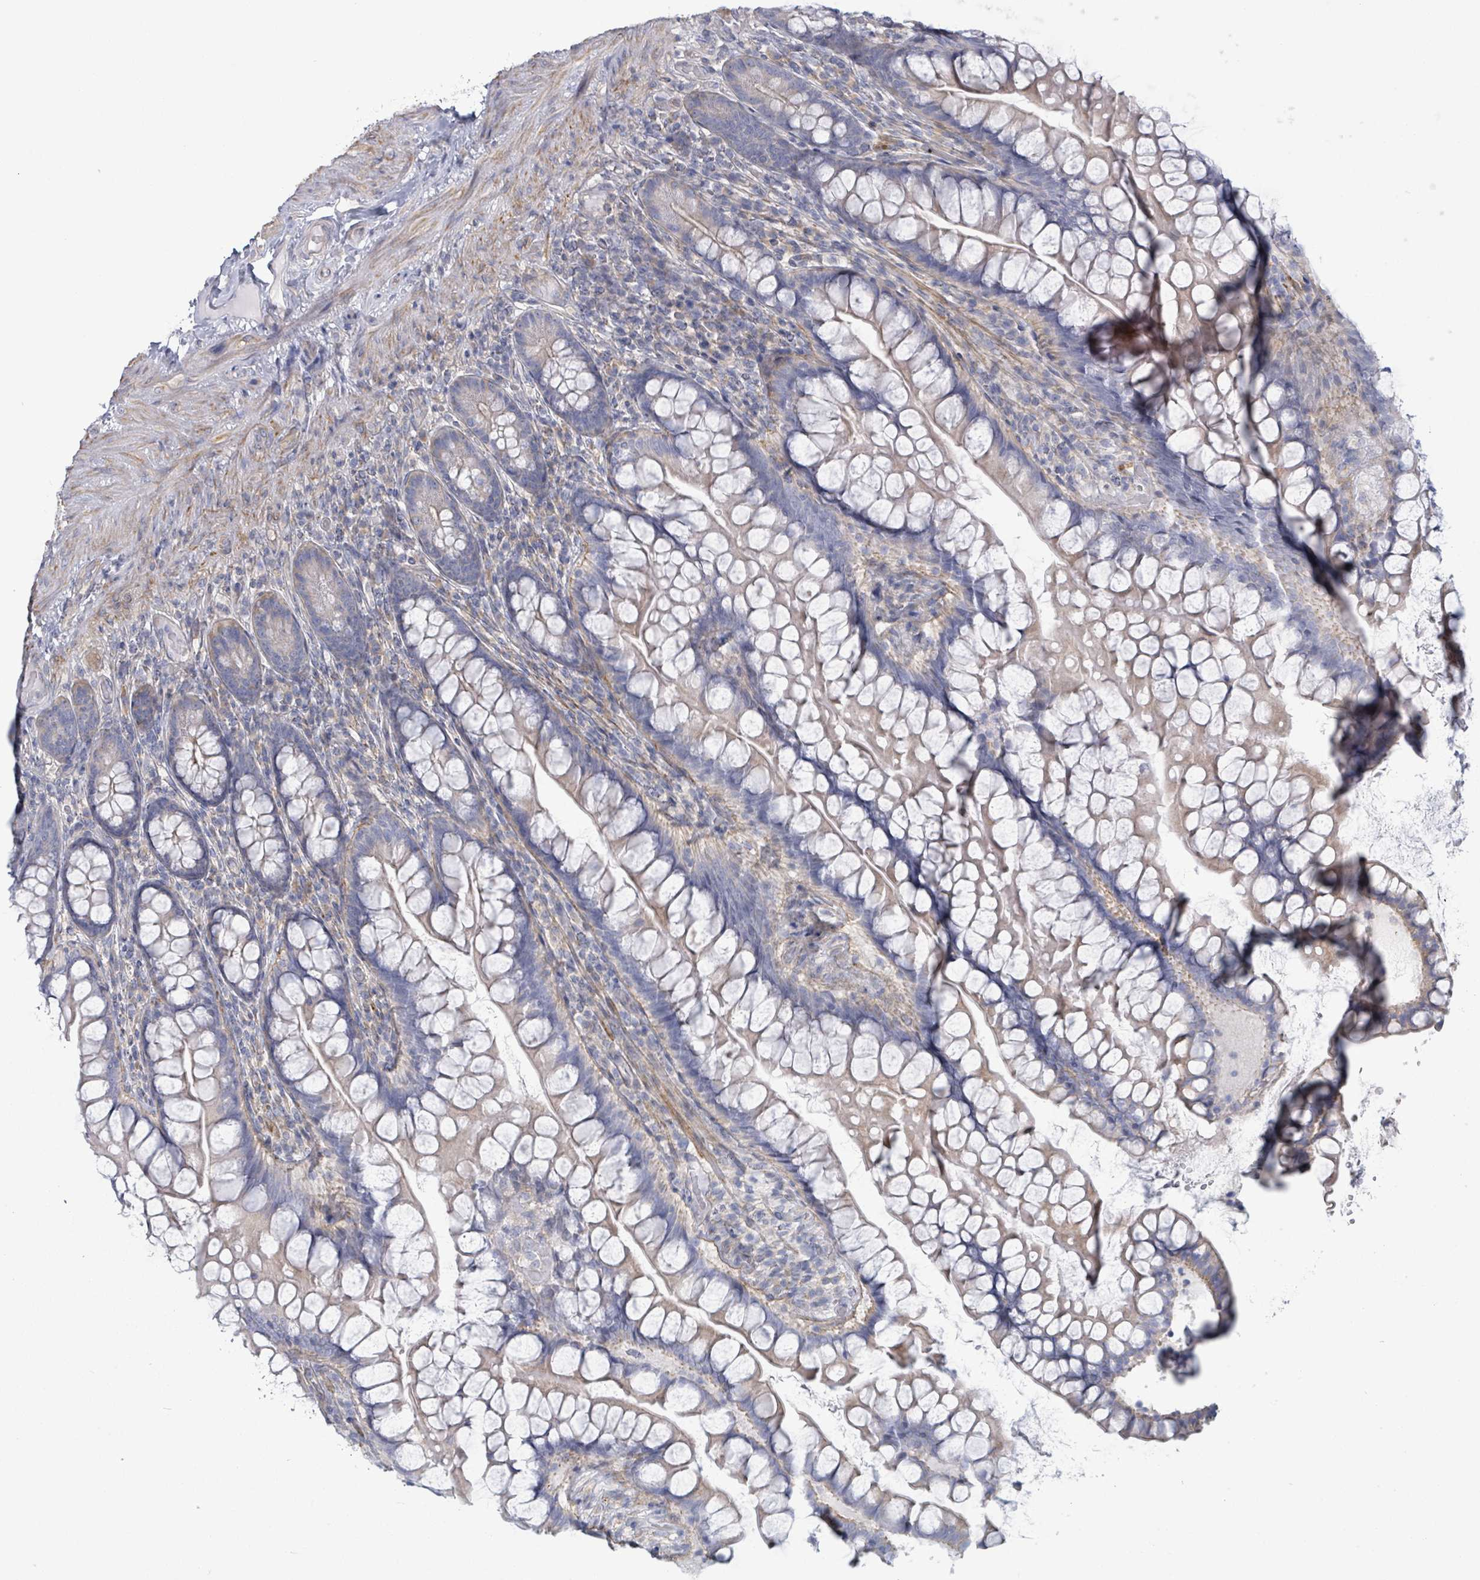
{"staining": {"intensity": "weak", "quantity": "25%-75%", "location": "cytoplasmic/membranous"}, "tissue": "small intestine", "cell_type": "Glandular cells", "image_type": "normal", "snomed": [{"axis": "morphology", "description": "Normal tissue, NOS"}, {"axis": "topography", "description": "Small intestine"}], "caption": "High-power microscopy captured an immunohistochemistry histopathology image of benign small intestine, revealing weak cytoplasmic/membranous positivity in approximately 25%-75% of glandular cells. Immunohistochemistry (ihc) stains the protein of interest in brown and the nuclei are stained blue.", "gene": "COL13A1", "patient": {"sex": "male", "age": 70}}